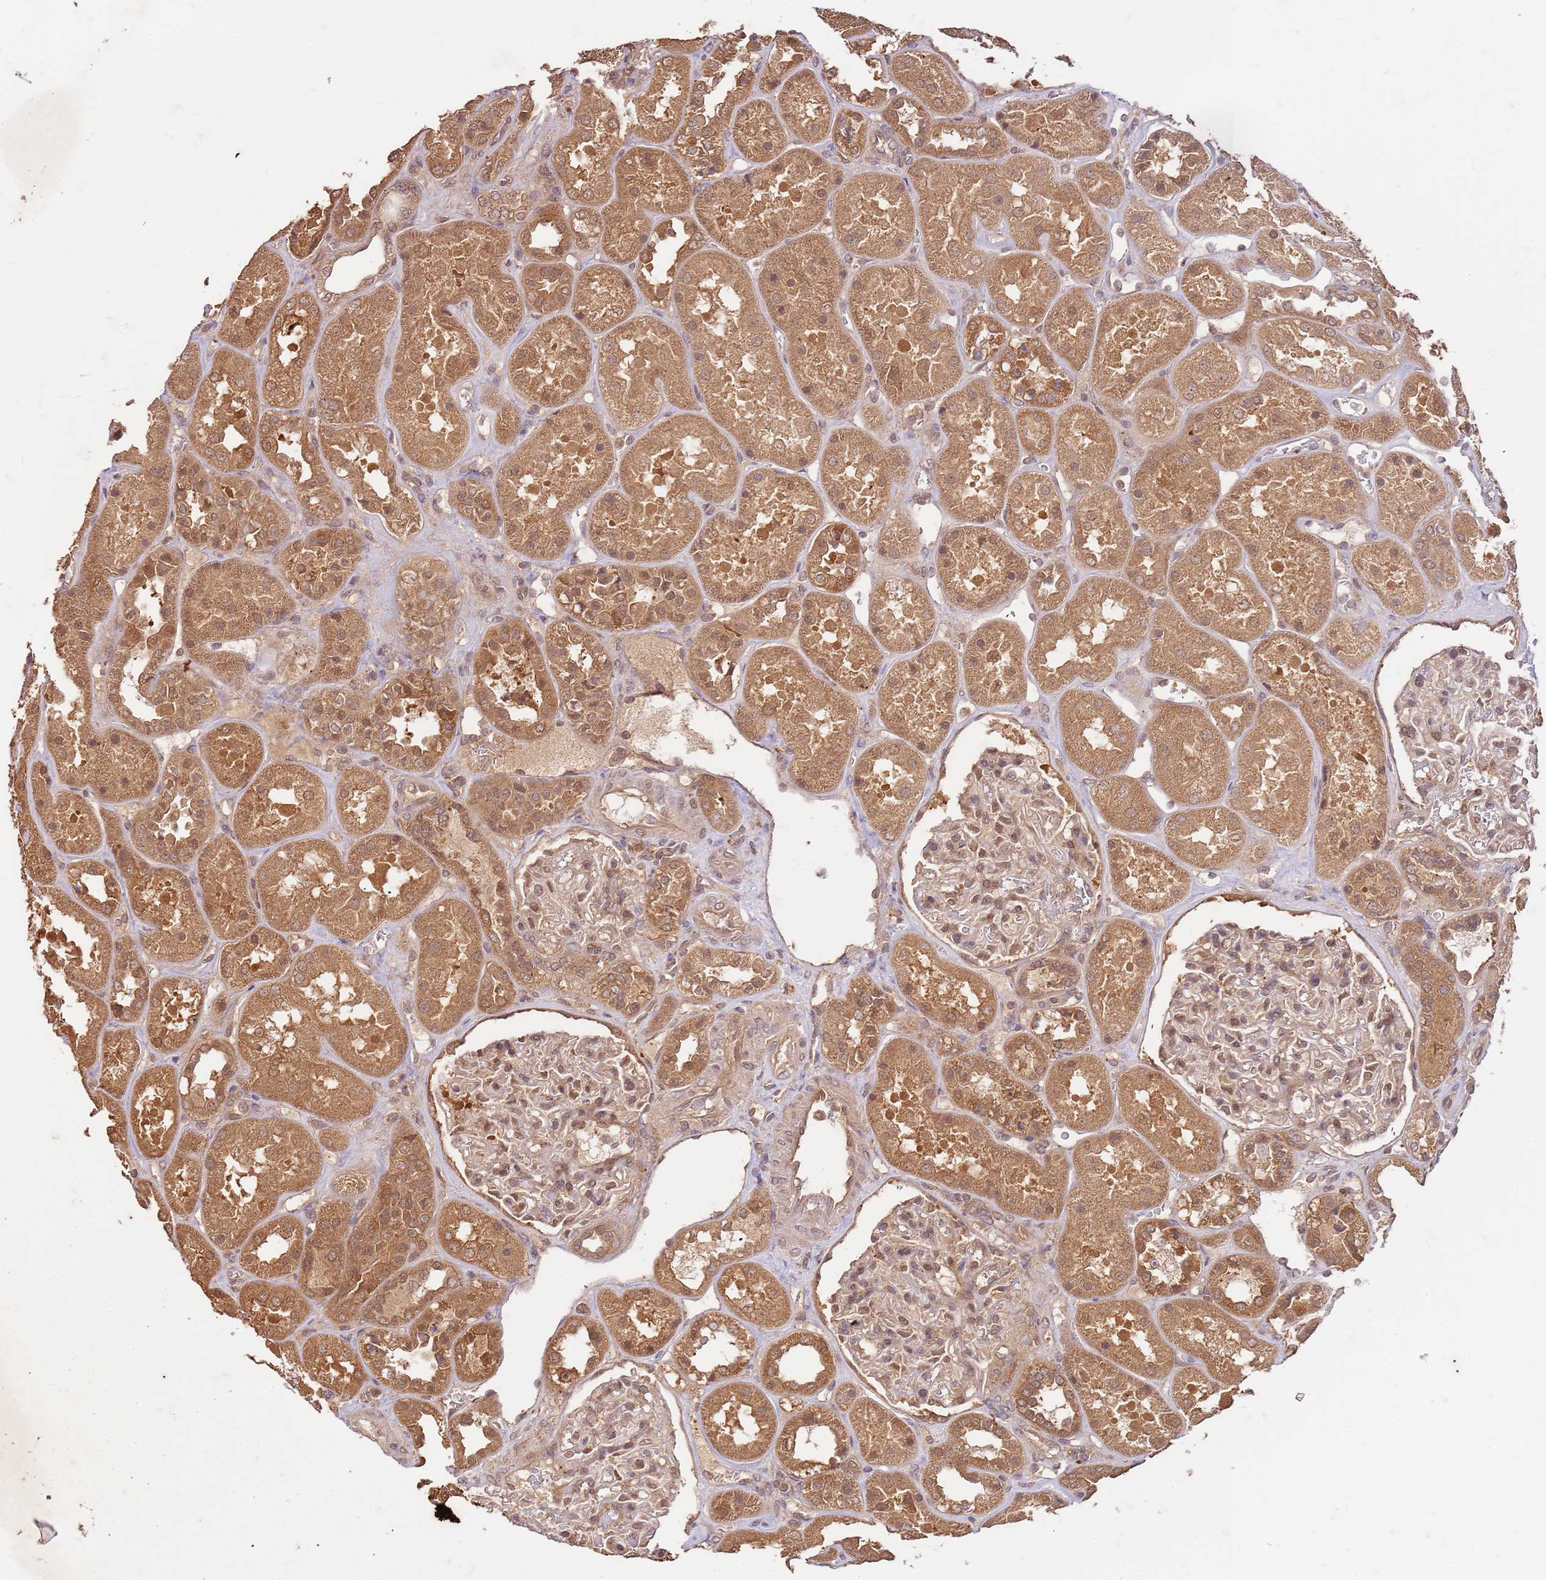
{"staining": {"intensity": "moderate", "quantity": ">75%", "location": "cytoplasmic/membranous,nuclear"}, "tissue": "kidney", "cell_type": "Cells in glomeruli", "image_type": "normal", "snomed": [{"axis": "morphology", "description": "Normal tissue, NOS"}, {"axis": "topography", "description": "Kidney"}], "caption": "Protein positivity by immunohistochemistry (IHC) demonstrates moderate cytoplasmic/membranous,nuclear staining in about >75% of cells in glomeruli in benign kidney.", "gene": "UBE3A", "patient": {"sex": "male", "age": 70}}